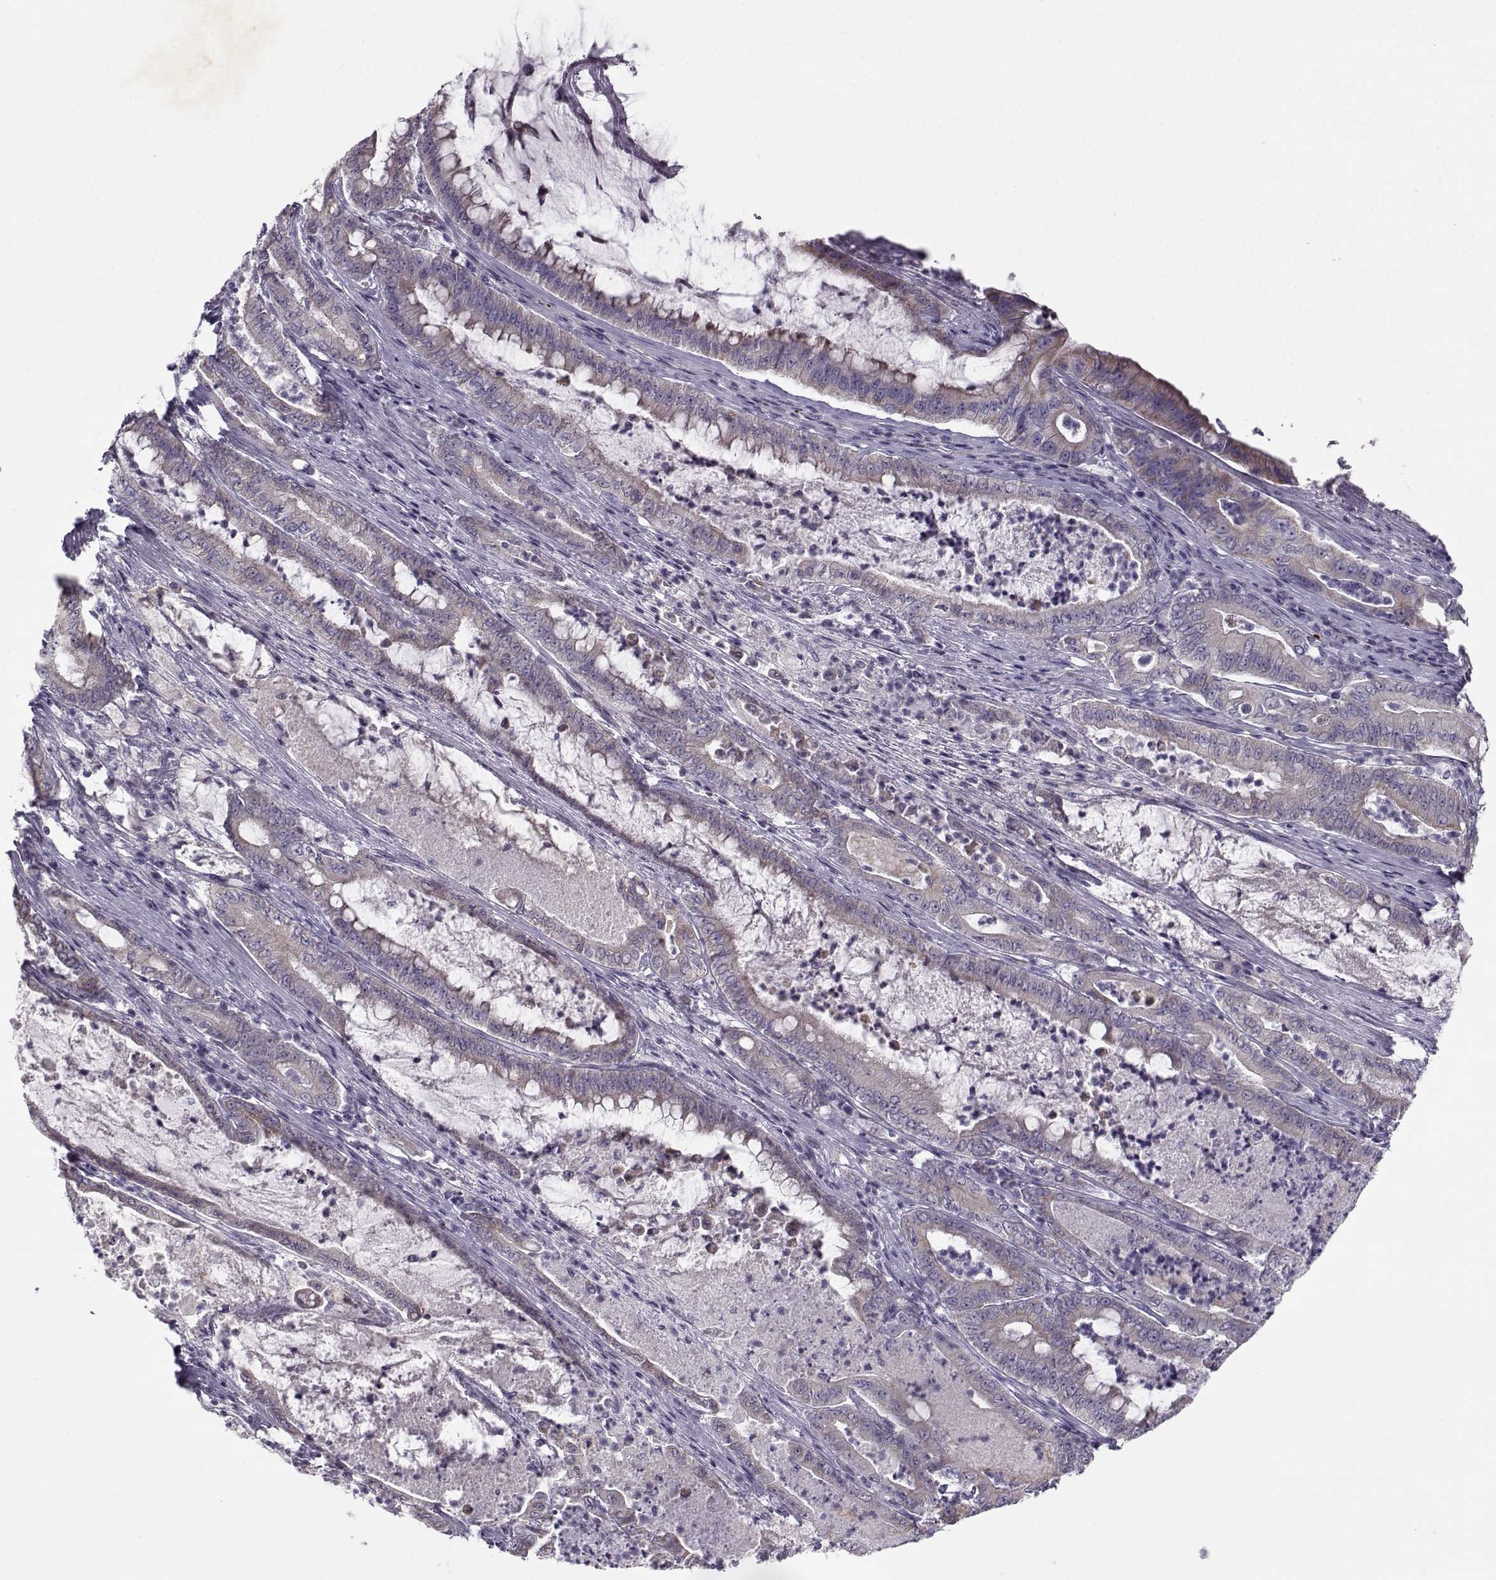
{"staining": {"intensity": "weak", "quantity": "<25%", "location": "cytoplasmic/membranous"}, "tissue": "pancreatic cancer", "cell_type": "Tumor cells", "image_type": "cancer", "snomed": [{"axis": "morphology", "description": "Adenocarcinoma, NOS"}, {"axis": "topography", "description": "Pancreas"}], "caption": "IHC of human pancreatic cancer exhibits no positivity in tumor cells.", "gene": "KLF17", "patient": {"sex": "male", "age": 71}}